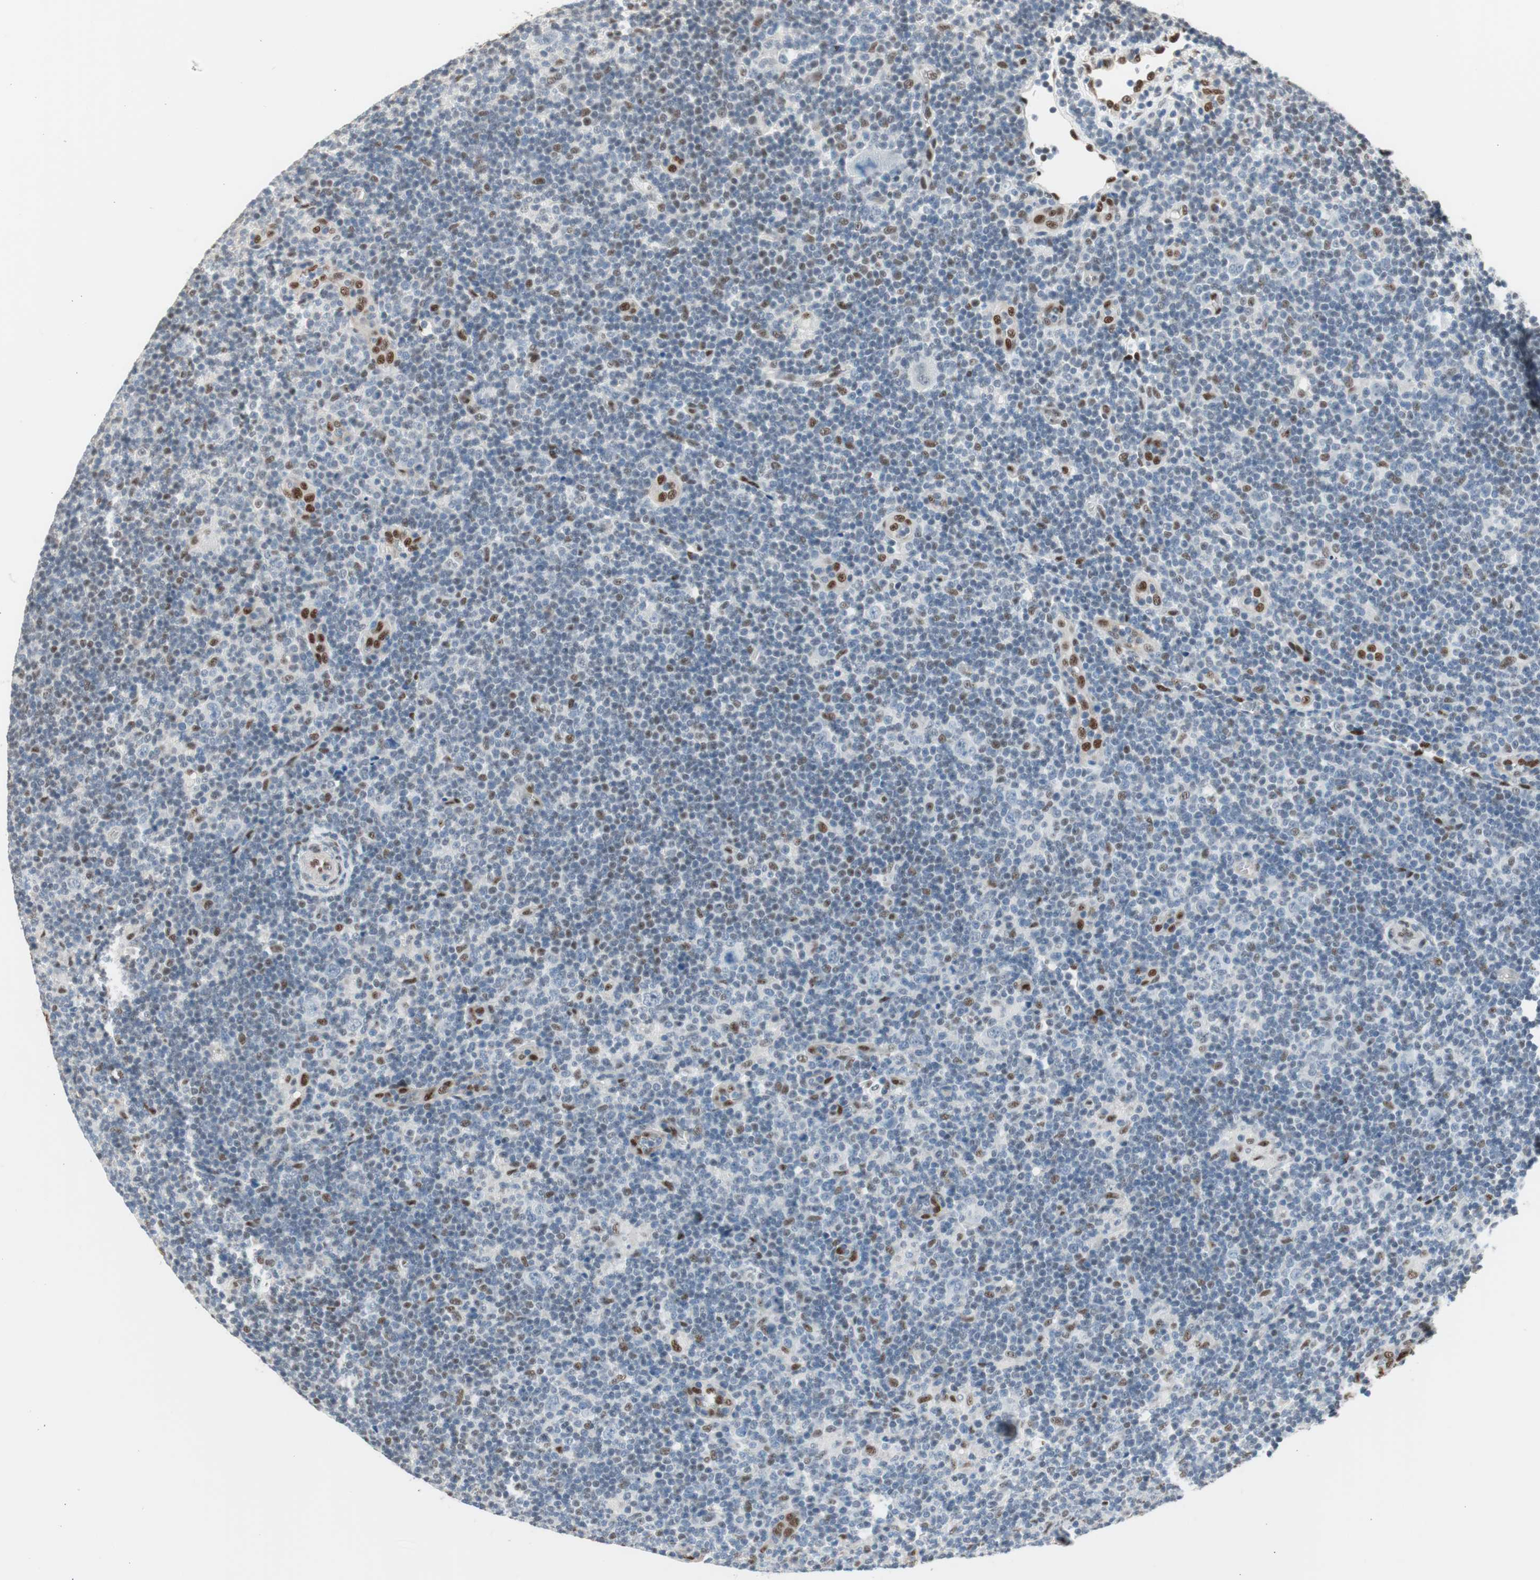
{"staining": {"intensity": "weak", "quantity": "<25%", "location": "nuclear"}, "tissue": "lymphoma", "cell_type": "Tumor cells", "image_type": "cancer", "snomed": [{"axis": "morphology", "description": "Hodgkin's disease, NOS"}, {"axis": "topography", "description": "Lymph node"}], "caption": "Immunohistochemistry (IHC) photomicrograph of neoplastic tissue: lymphoma stained with DAB demonstrates no significant protein staining in tumor cells. The staining is performed using DAB (3,3'-diaminobenzidine) brown chromogen with nuclei counter-stained in using hematoxylin.", "gene": "PML", "patient": {"sex": "female", "age": 57}}